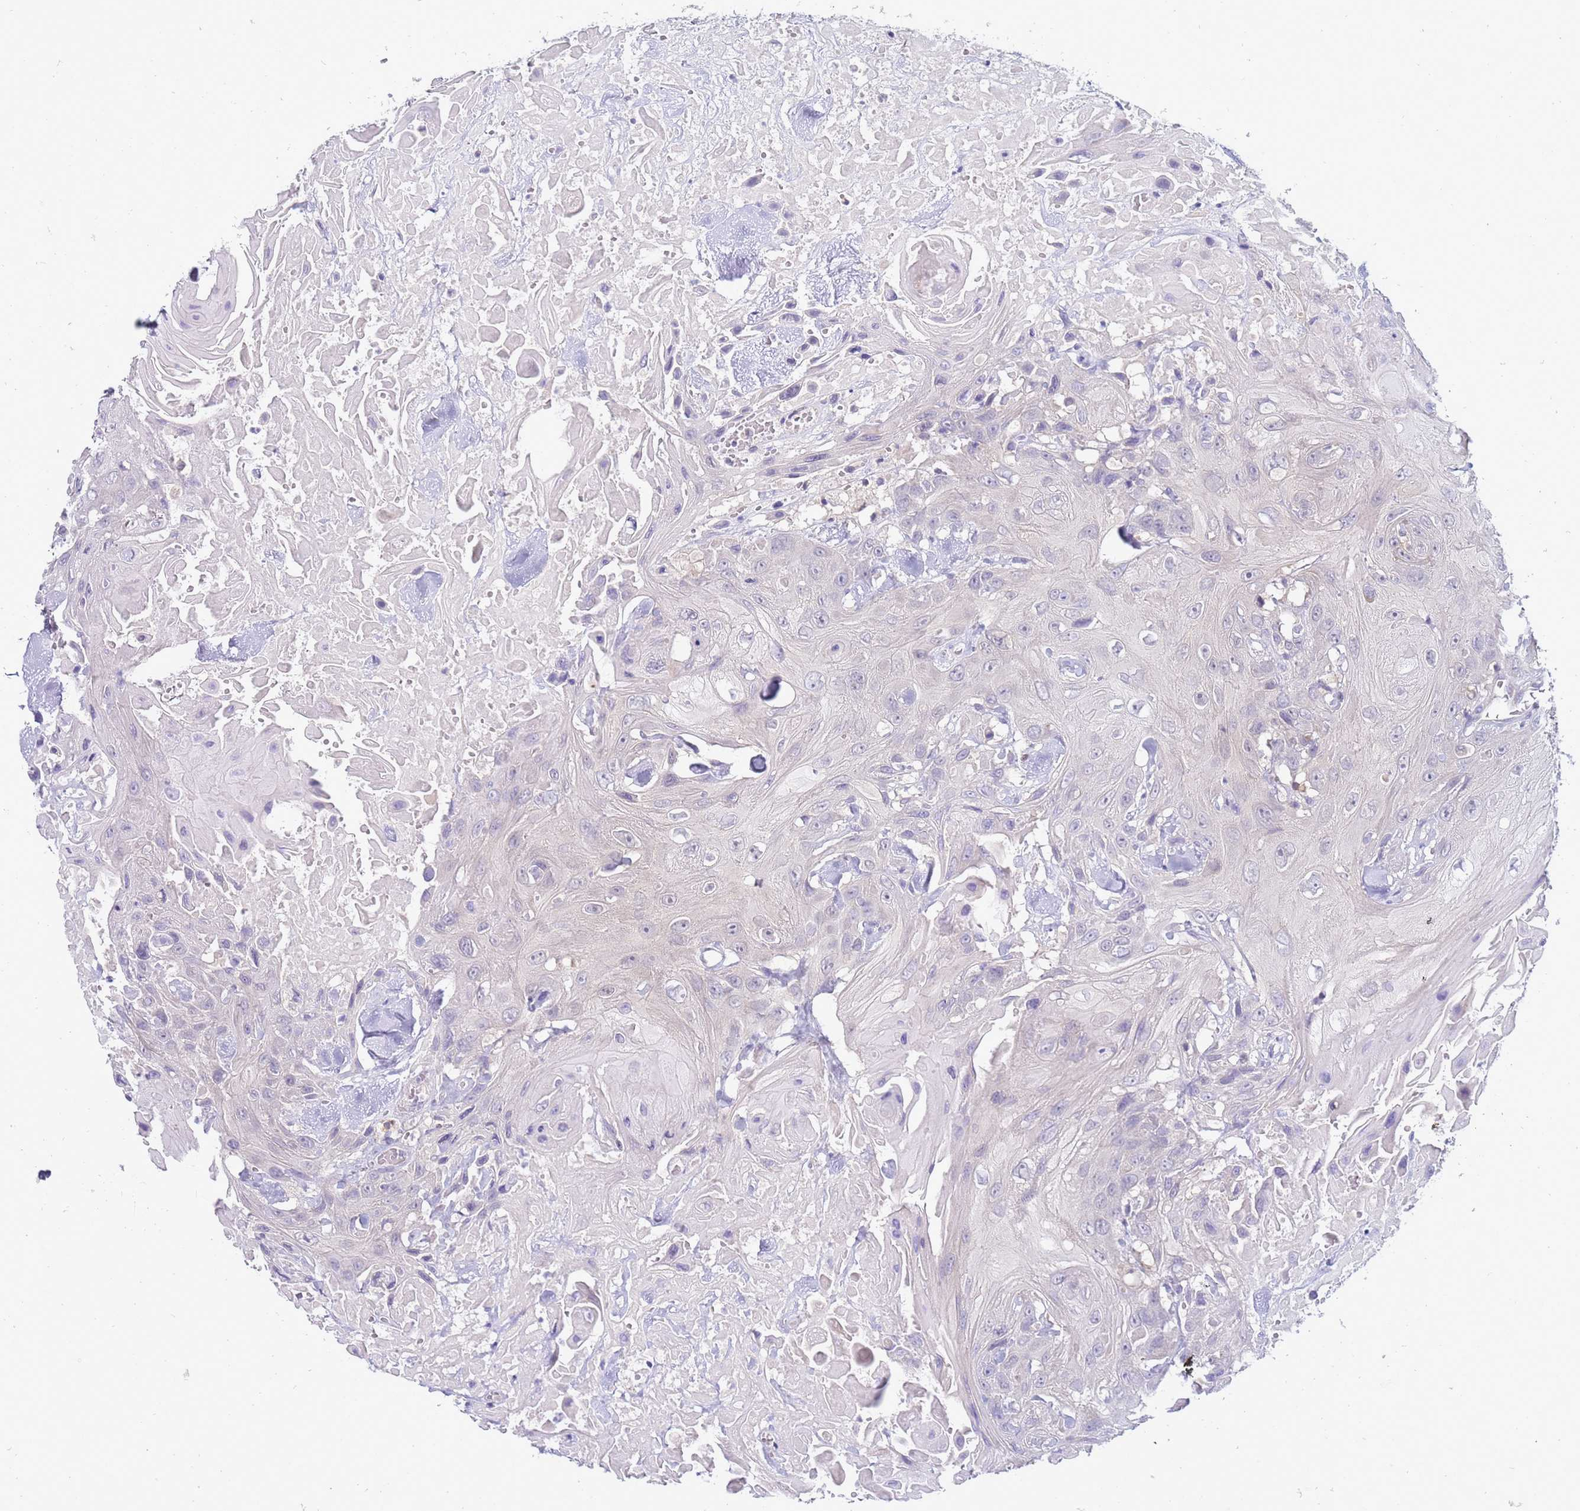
{"staining": {"intensity": "negative", "quantity": "none", "location": "none"}, "tissue": "head and neck cancer", "cell_type": "Tumor cells", "image_type": "cancer", "snomed": [{"axis": "morphology", "description": "Squamous cell carcinoma, NOS"}, {"axis": "topography", "description": "Head-Neck"}], "caption": "Immunohistochemistry of human head and neck cancer (squamous cell carcinoma) displays no staining in tumor cells.", "gene": "STK25", "patient": {"sex": "male", "age": 81}}